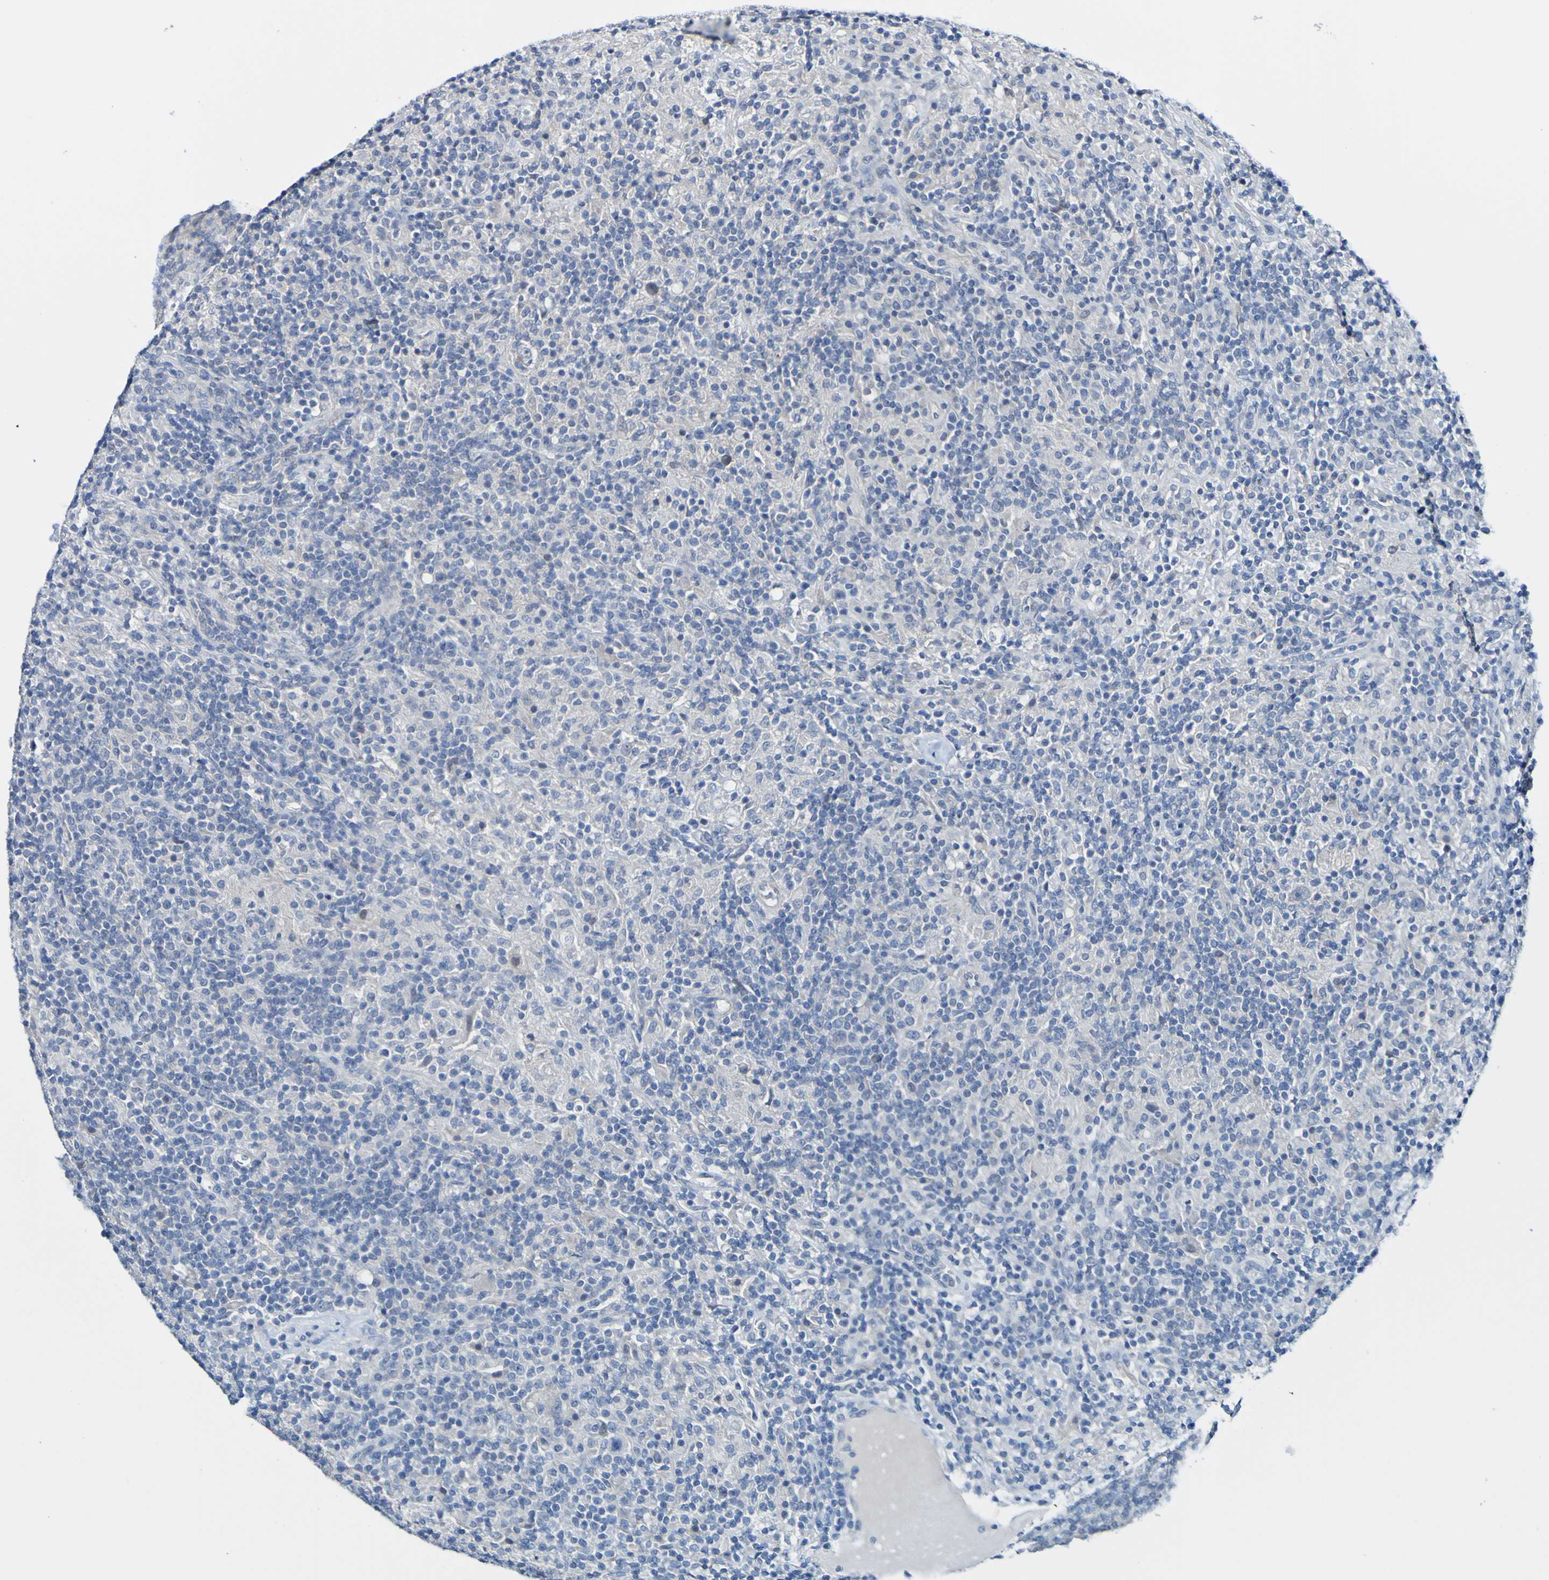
{"staining": {"intensity": "negative", "quantity": "none", "location": "none"}, "tissue": "lymphoma", "cell_type": "Tumor cells", "image_type": "cancer", "snomed": [{"axis": "morphology", "description": "Hodgkin's disease, NOS"}, {"axis": "topography", "description": "Lymph node"}], "caption": "There is no significant positivity in tumor cells of Hodgkin's disease. The staining is performed using DAB (3,3'-diaminobenzidine) brown chromogen with nuclei counter-stained in using hematoxylin.", "gene": "ACMSD", "patient": {"sex": "male", "age": 70}}